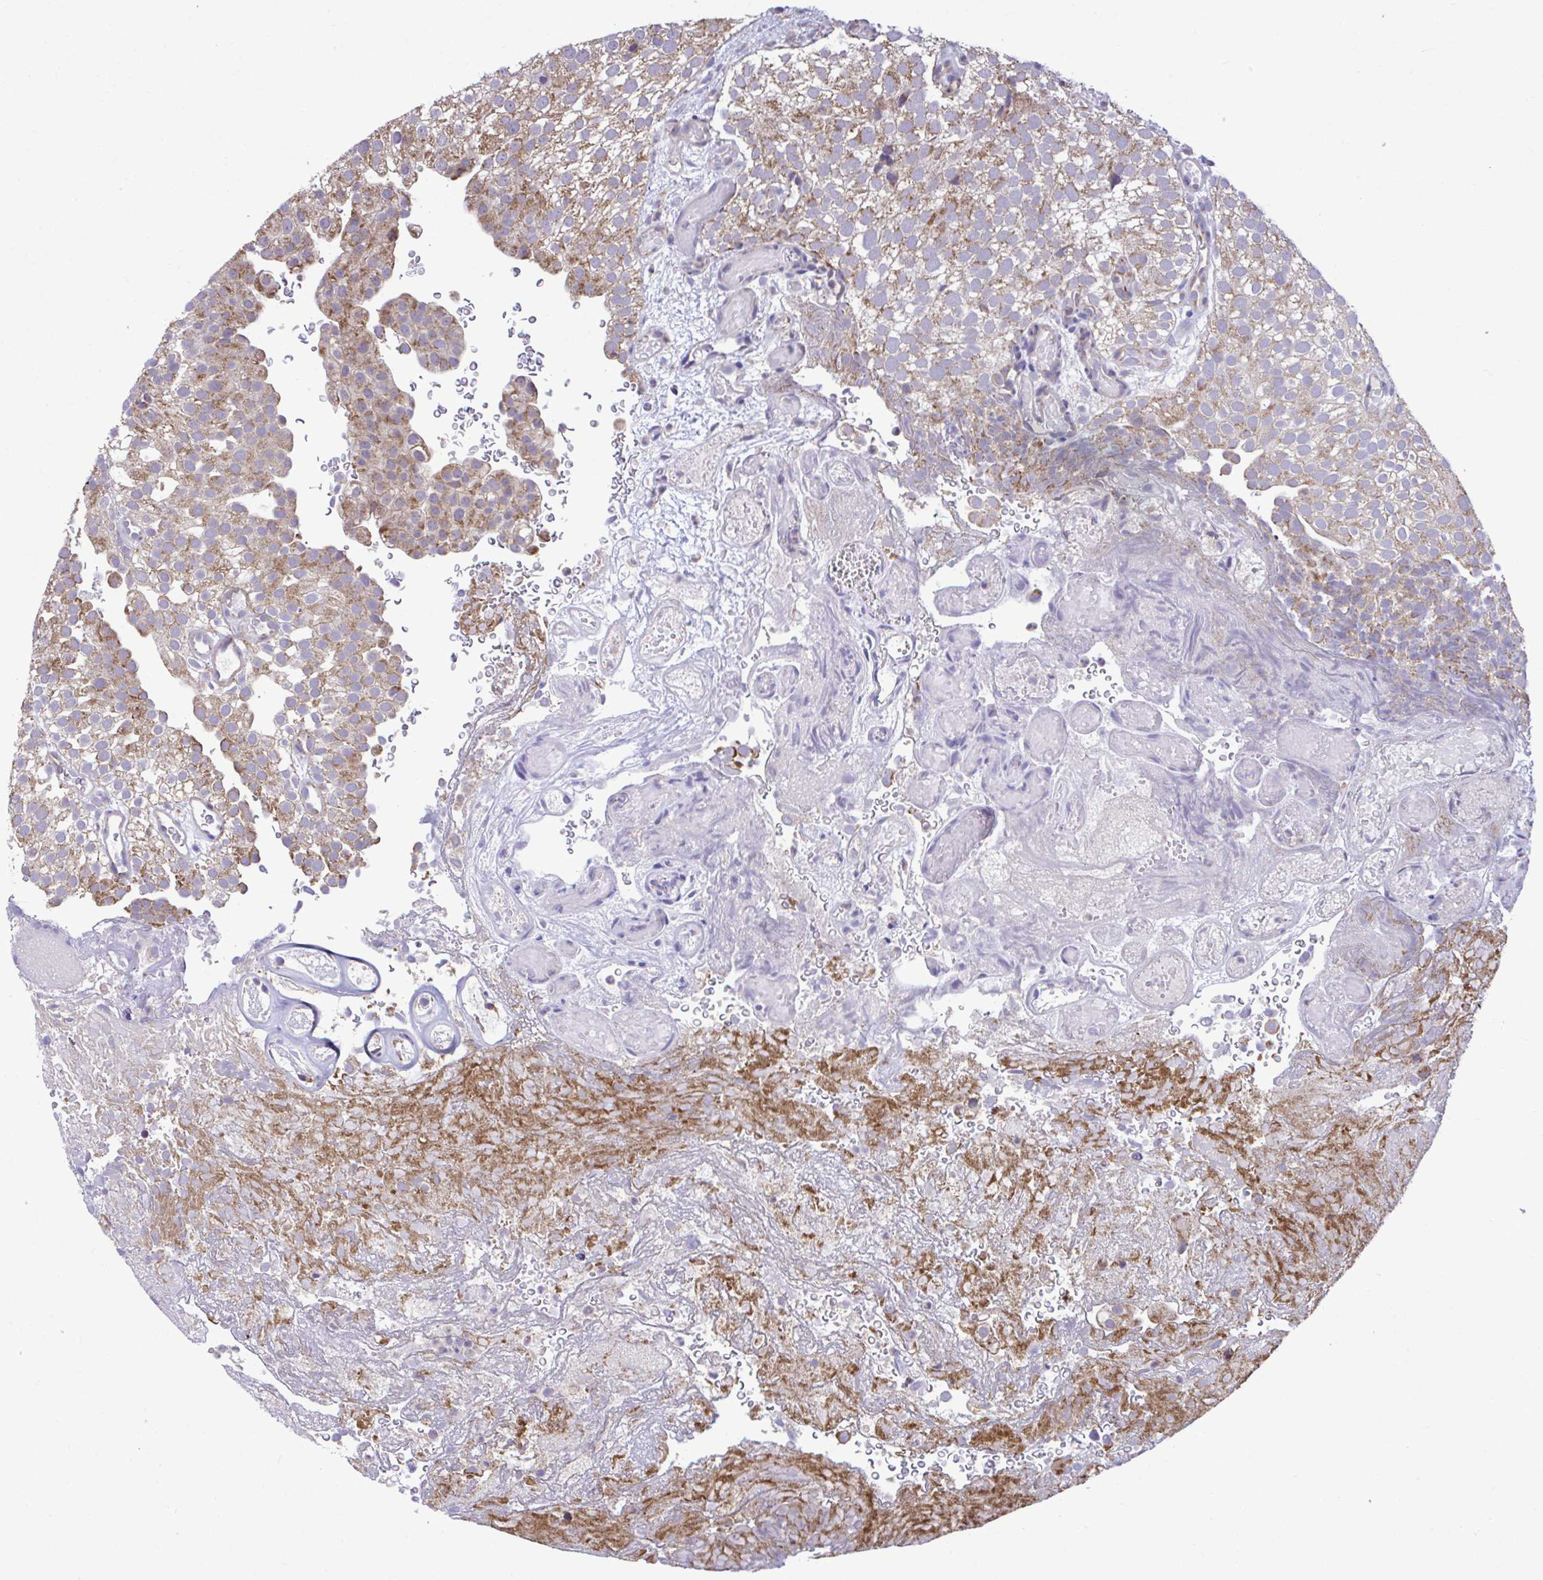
{"staining": {"intensity": "moderate", "quantity": ">75%", "location": "cytoplasmic/membranous"}, "tissue": "urothelial cancer", "cell_type": "Tumor cells", "image_type": "cancer", "snomed": [{"axis": "morphology", "description": "Urothelial carcinoma, Low grade"}, {"axis": "topography", "description": "Urinary bladder"}], "caption": "Immunohistochemistry image of neoplastic tissue: low-grade urothelial carcinoma stained using immunohistochemistry demonstrates medium levels of moderate protein expression localized specifically in the cytoplasmic/membranous of tumor cells, appearing as a cytoplasmic/membranous brown color.", "gene": "SARS2", "patient": {"sex": "male", "age": 78}}